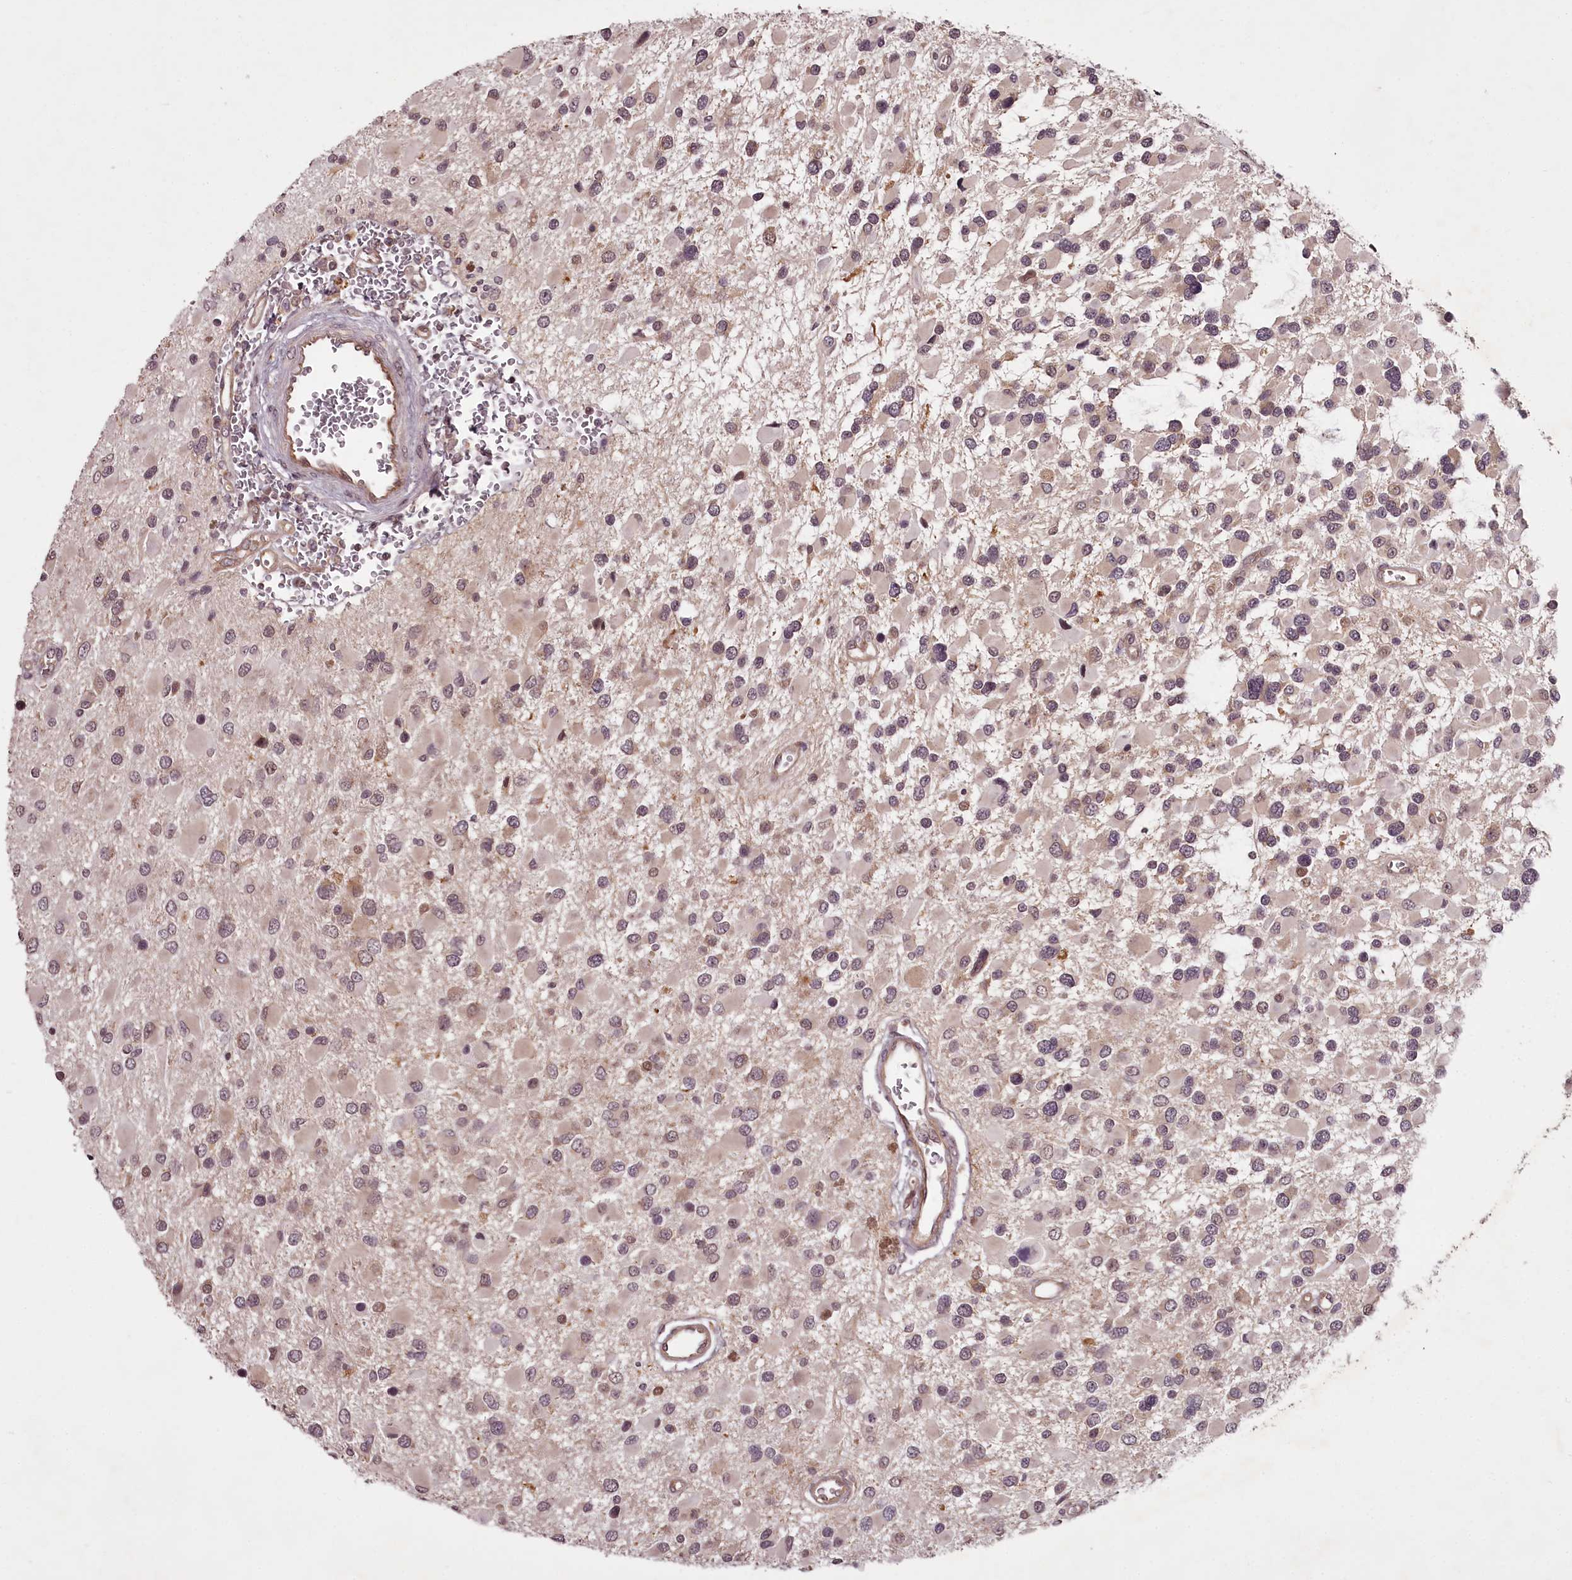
{"staining": {"intensity": "weak", "quantity": "25%-75%", "location": "cytoplasmic/membranous,nuclear"}, "tissue": "glioma", "cell_type": "Tumor cells", "image_type": "cancer", "snomed": [{"axis": "morphology", "description": "Glioma, malignant, High grade"}, {"axis": "topography", "description": "Brain"}], "caption": "A micrograph of human glioma stained for a protein reveals weak cytoplasmic/membranous and nuclear brown staining in tumor cells.", "gene": "CCDC92", "patient": {"sex": "male", "age": 53}}